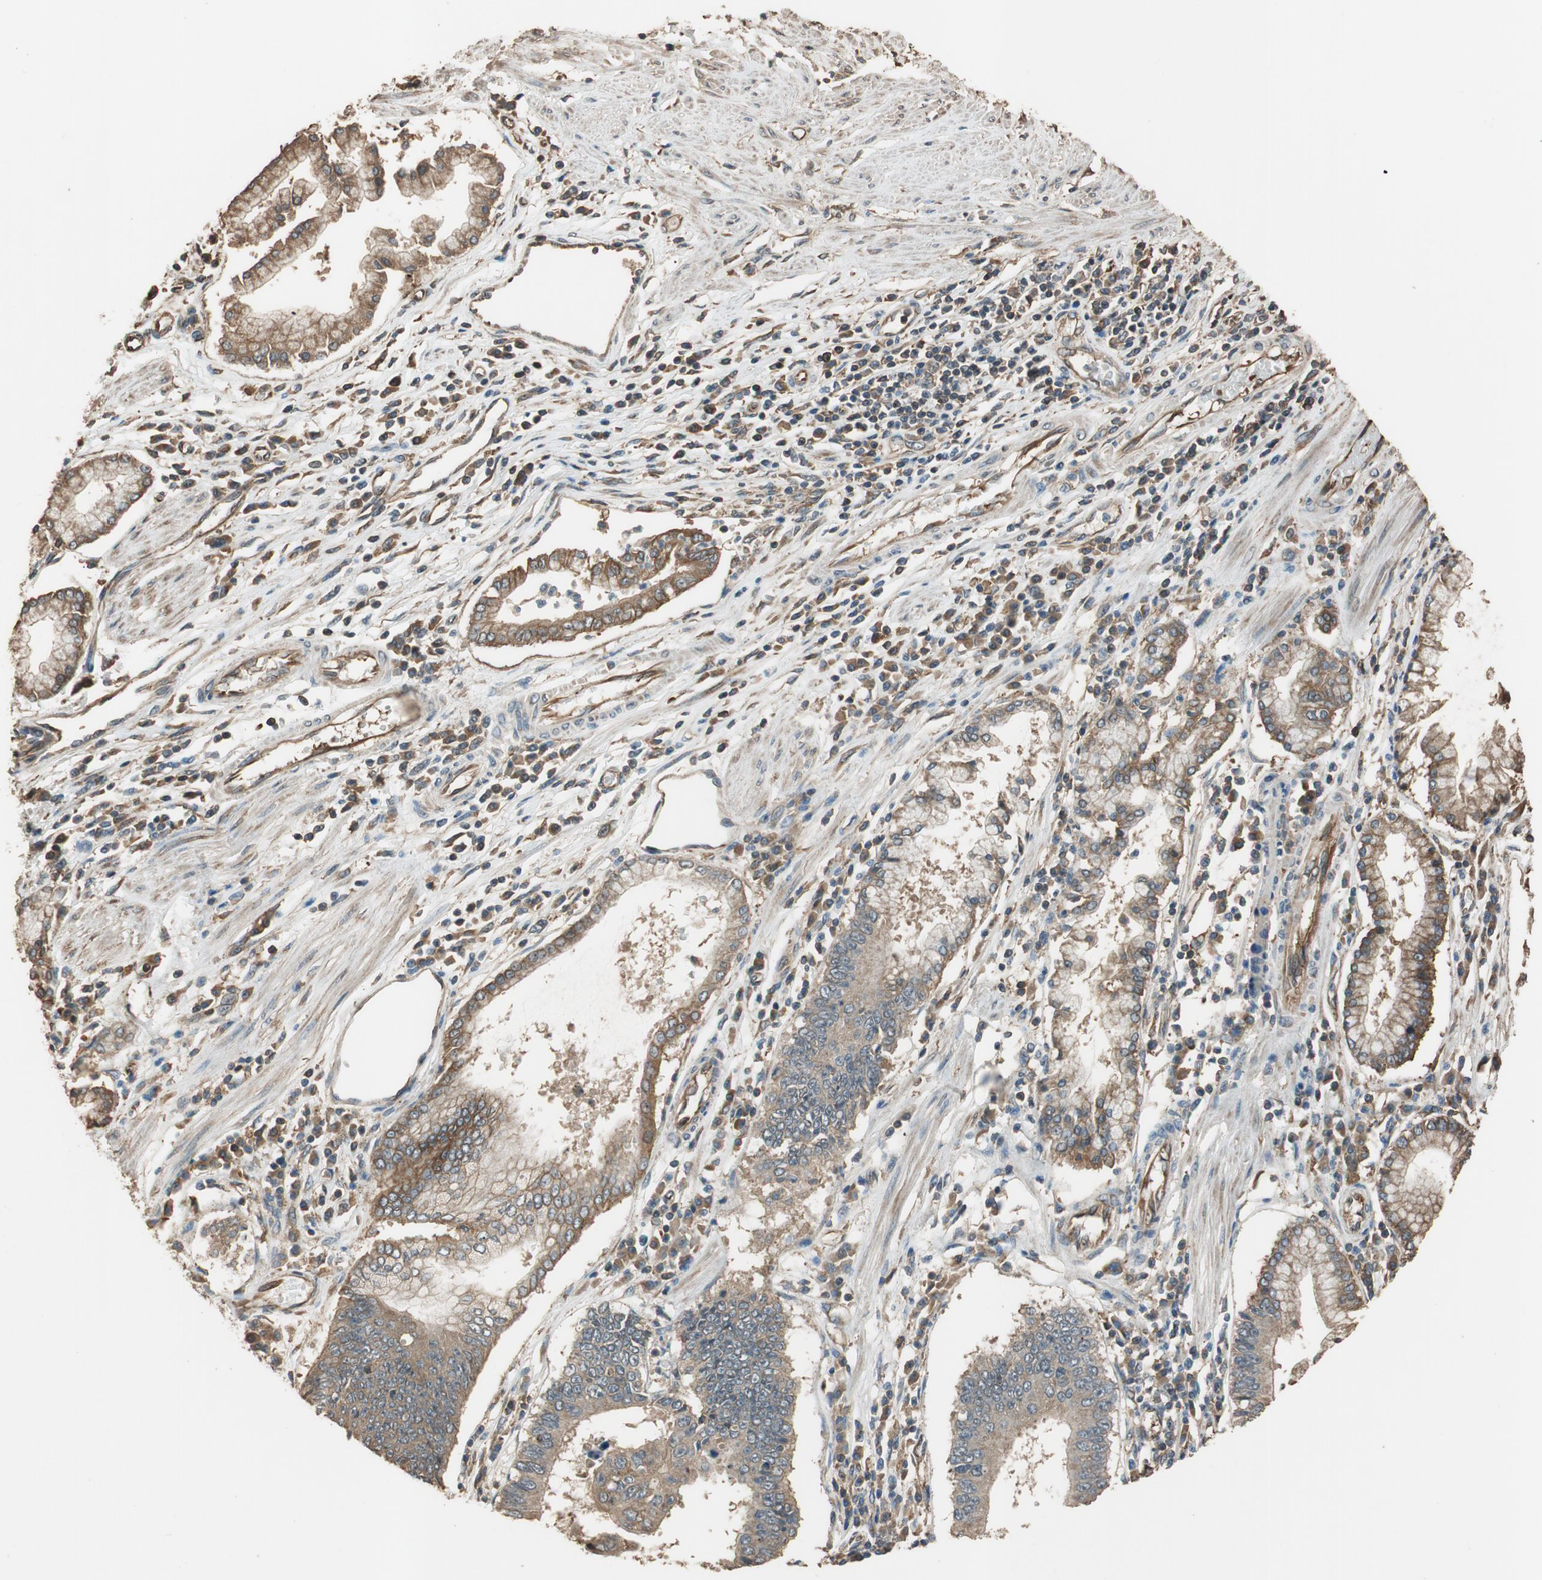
{"staining": {"intensity": "weak", "quantity": ">75%", "location": "cytoplasmic/membranous"}, "tissue": "stomach cancer", "cell_type": "Tumor cells", "image_type": "cancer", "snomed": [{"axis": "morphology", "description": "Adenocarcinoma, NOS"}, {"axis": "topography", "description": "Stomach"}], "caption": "IHC histopathology image of neoplastic tissue: adenocarcinoma (stomach) stained using immunohistochemistry (IHC) reveals low levels of weak protein expression localized specifically in the cytoplasmic/membranous of tumor cells, appearing as a cytoplasmic/membranous brown color.", "gene": "MST1R", "patient": {"sex": "male", "age": 59}}